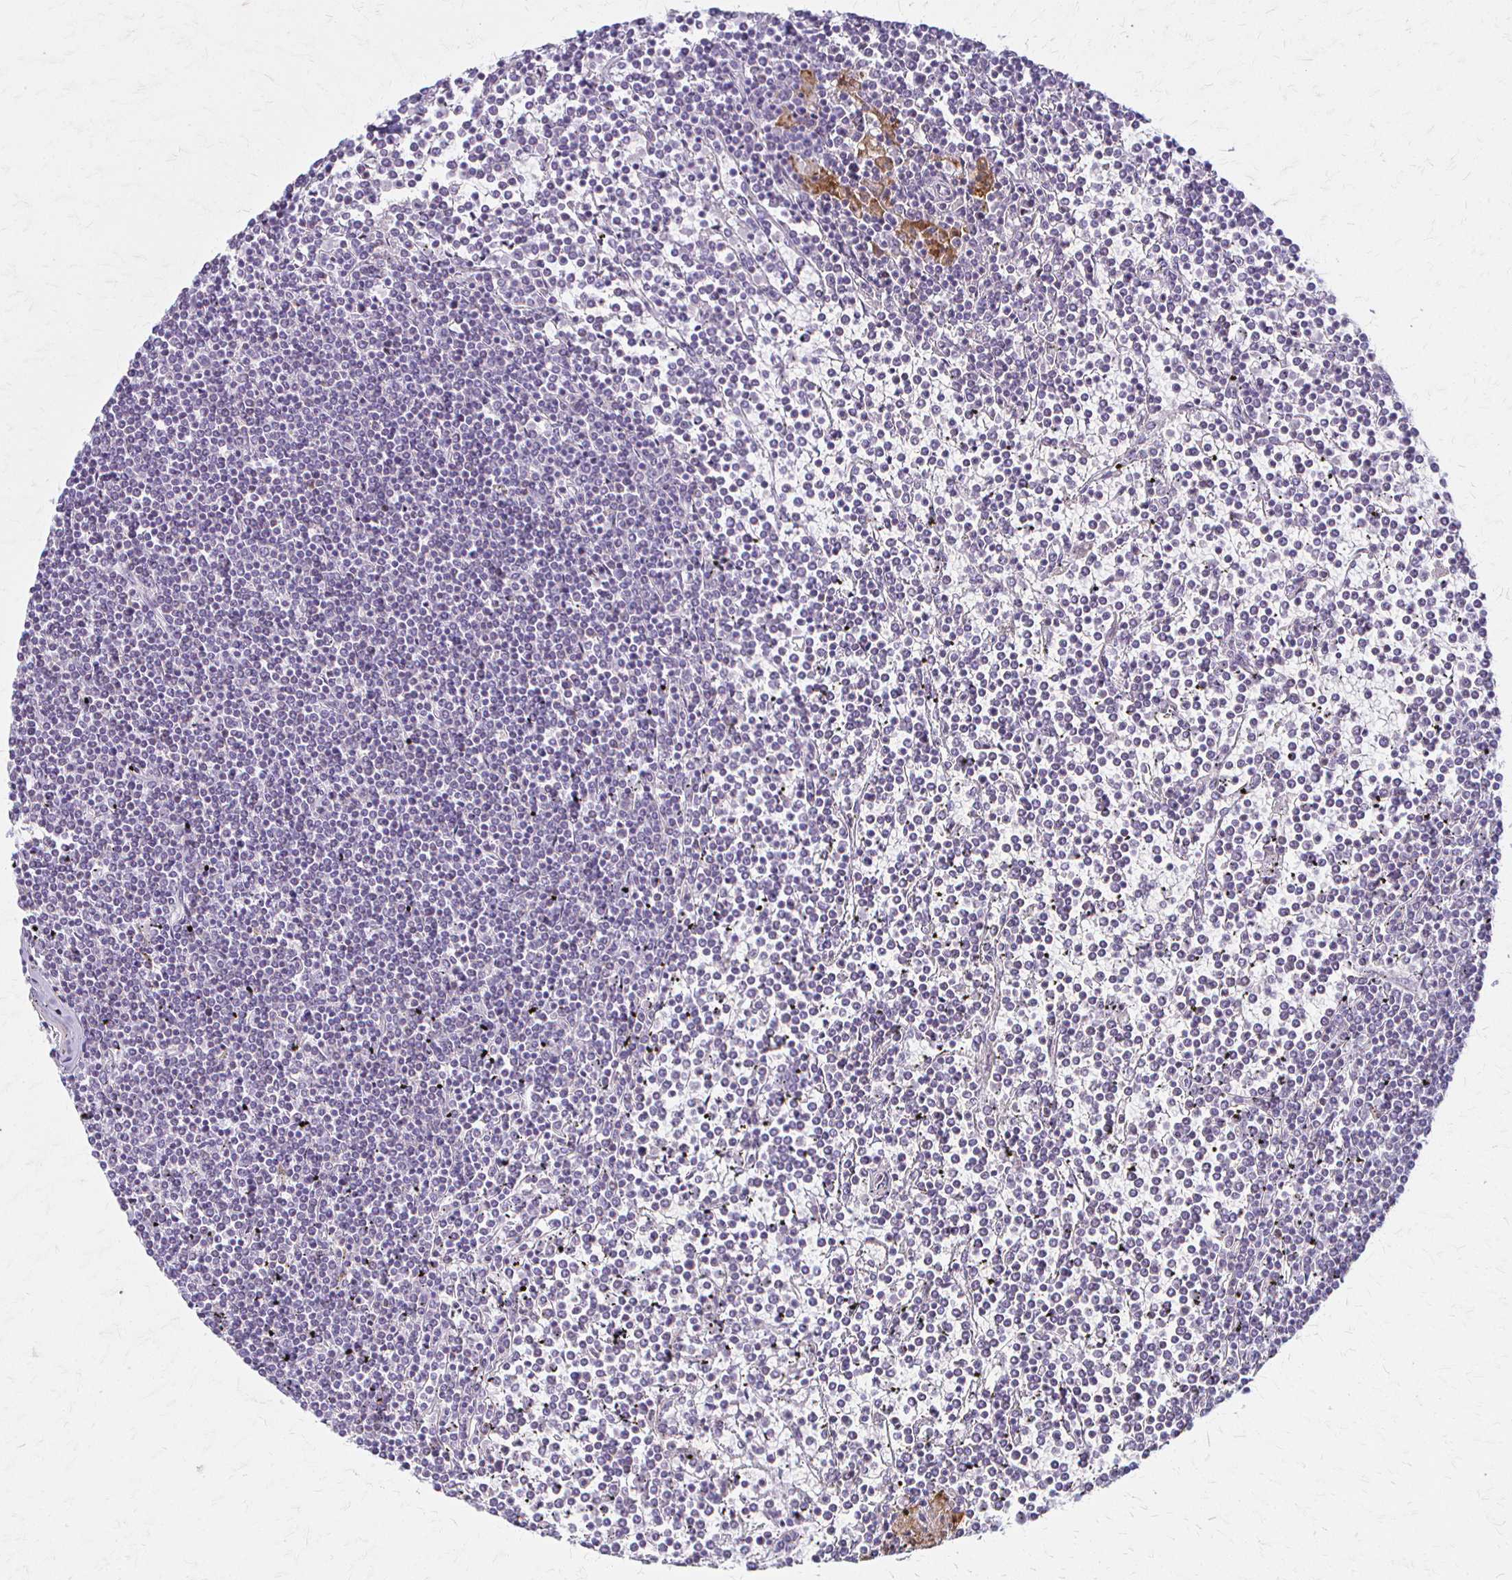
{"staining": {"intensity": "negative", "quantity": "none", "location": "none"}, "tissue": "lymphoma", "cell_type": "Tumor cells", "image_type": "cancer", "snomed": [{"axis": "morphology", "description": "Malignant lymphoma, non-Hodgkin's type, Low grade"}, {"axis": "topography", "description": "Spleen"}], "caption": "Image shows no protein positivity in tumor cells of lymphoma tissue.", "gene": "ACP5", "patient": {"sex": "female", "age": 19}}